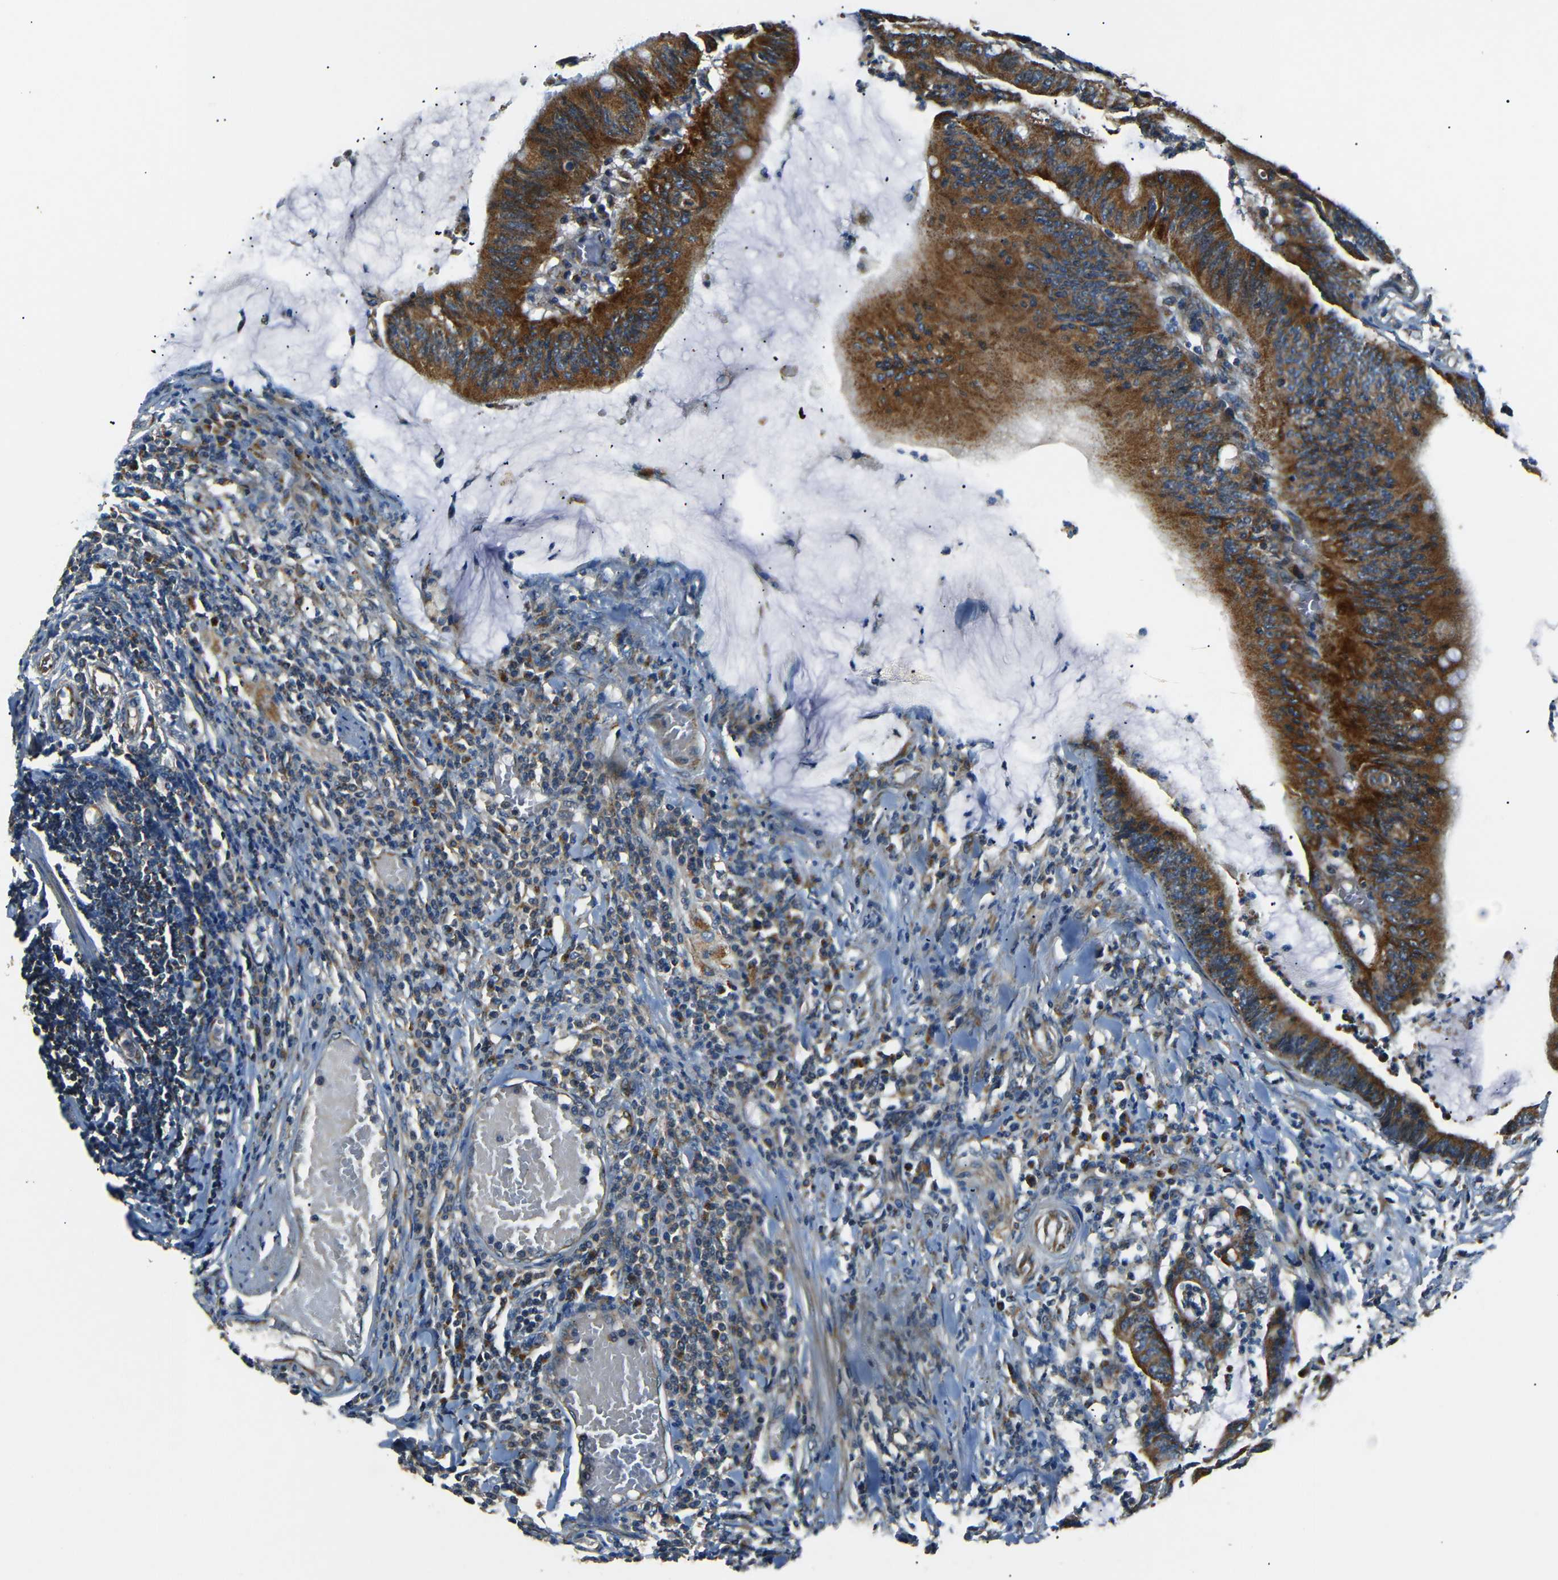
{"staining": {"intensity": "strong", "quantity": ">75%", "location": "cytoplasmic/membranous"}, "tissue": "colorectal cancer", "cell_type": "Tumor cells", "image_type": "cancer", "snomed": [{"axis": "morphology", "description": "Adenocarcinoma, NOS"}, {"axis": "topography", "description": "Rectum"}], "caption": "Approximately >75% of tumor cells in human colorectal cancer demonstrate strong cytoplasmic/membranous protein positivity as visualized by brown immunohistochemical staining.", "gene": "NETO2", "patient": {"sex": "female", "age": 66}}